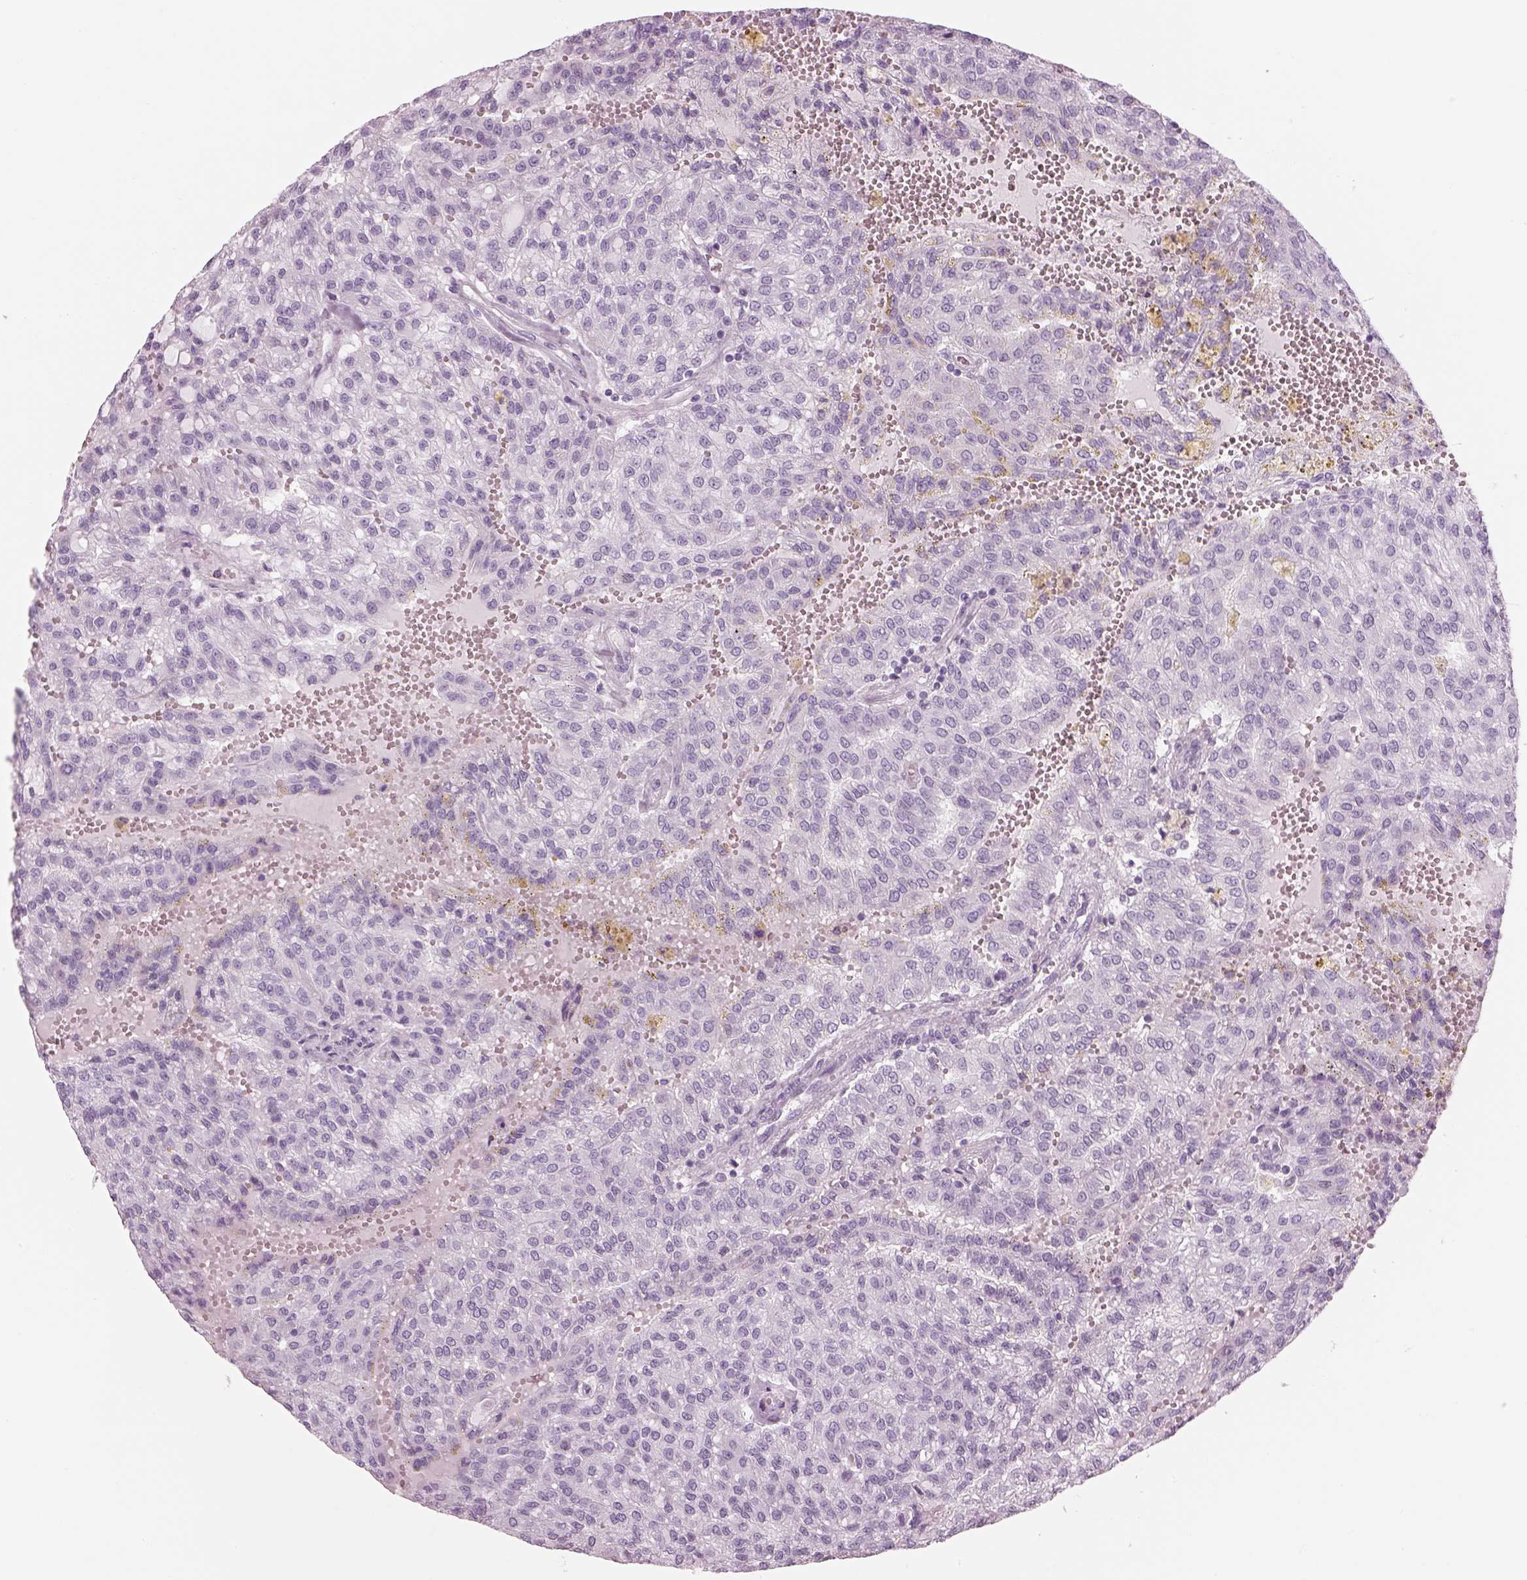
{"staining": {"intensity": "negative", "quantity": "none", "location": "none"}, "tissue": "renal cancer", "cell_type": "Tumor cells", "image_type": "cancer", "snomed": [{"axis": "morphology", "description": "Adenocarcinoma, NOS"}, {"axis": "topography", "description": "Kidney"}], "caption": "Histopathology image shows no significant protein positivity in tumor cells of renal adenocarcinoma. The staining is performed using DAB brown chromogen with nuclei counter-stained in using hematoxylin.", "gene": "SAG", "patient": {"sex": "male", "age": 63}}